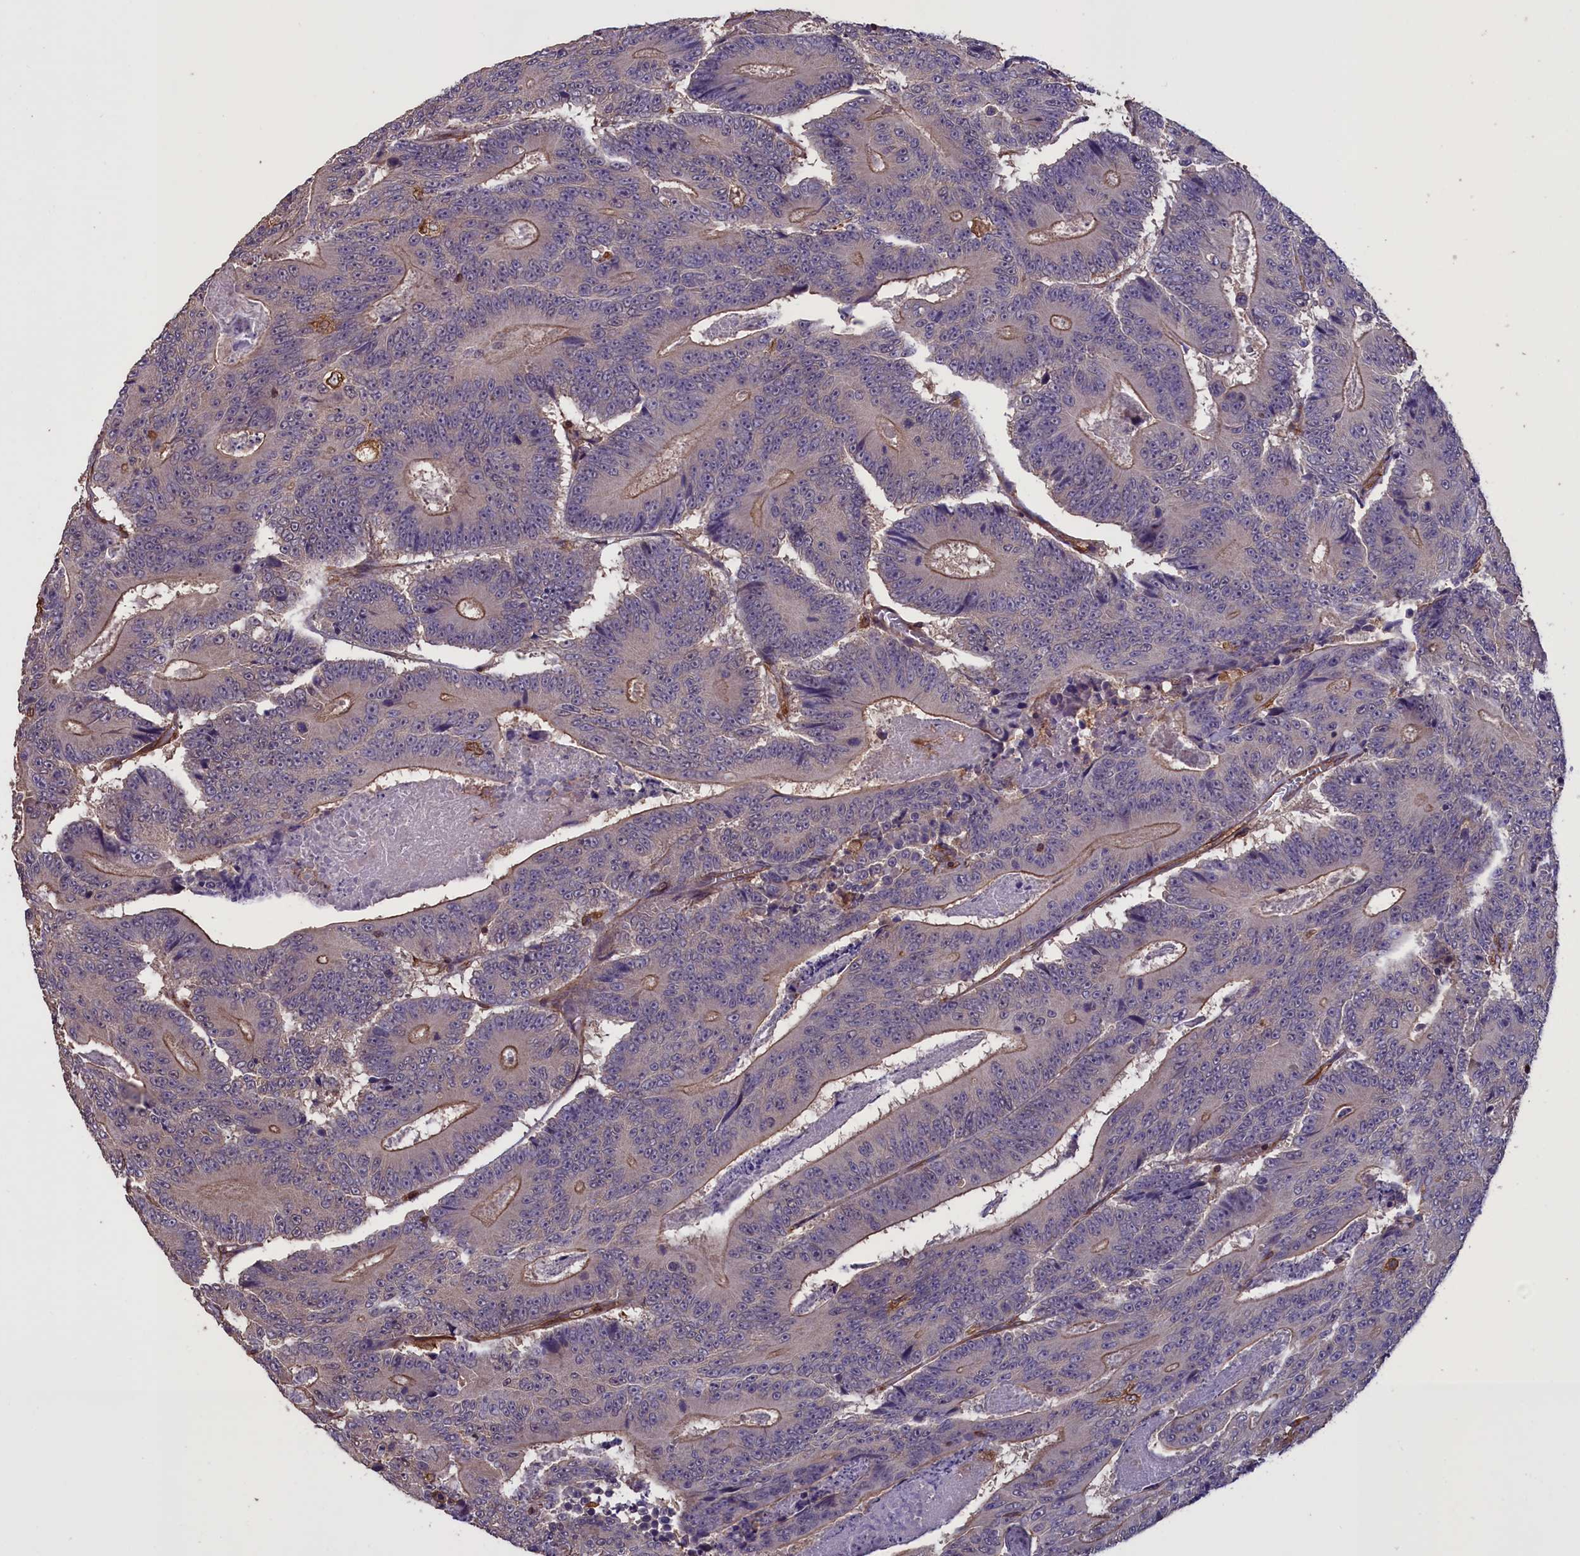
{"staining": {"intensity": "moderate", "quantity": "25%-75%", "location": "cytoplasmic/membranous"}, "tissue": "colorectal cancer", "cell_type": "Tumor cells", "image_type": "cancer", "snomed": [{"axis": "morphology", "description": "Adenocarcinoma, NOS"}, {"axis": "topography", "description": "Colon"}], "caption": "Immunohistochemical staining of colorectal cancer reveals medium levels of moderate cytoplasmic/membranous staining in approximately 25%-75% of tumor cells.", "gene": "DAPK3", "patient": {"sex": "male", "age": 83}}